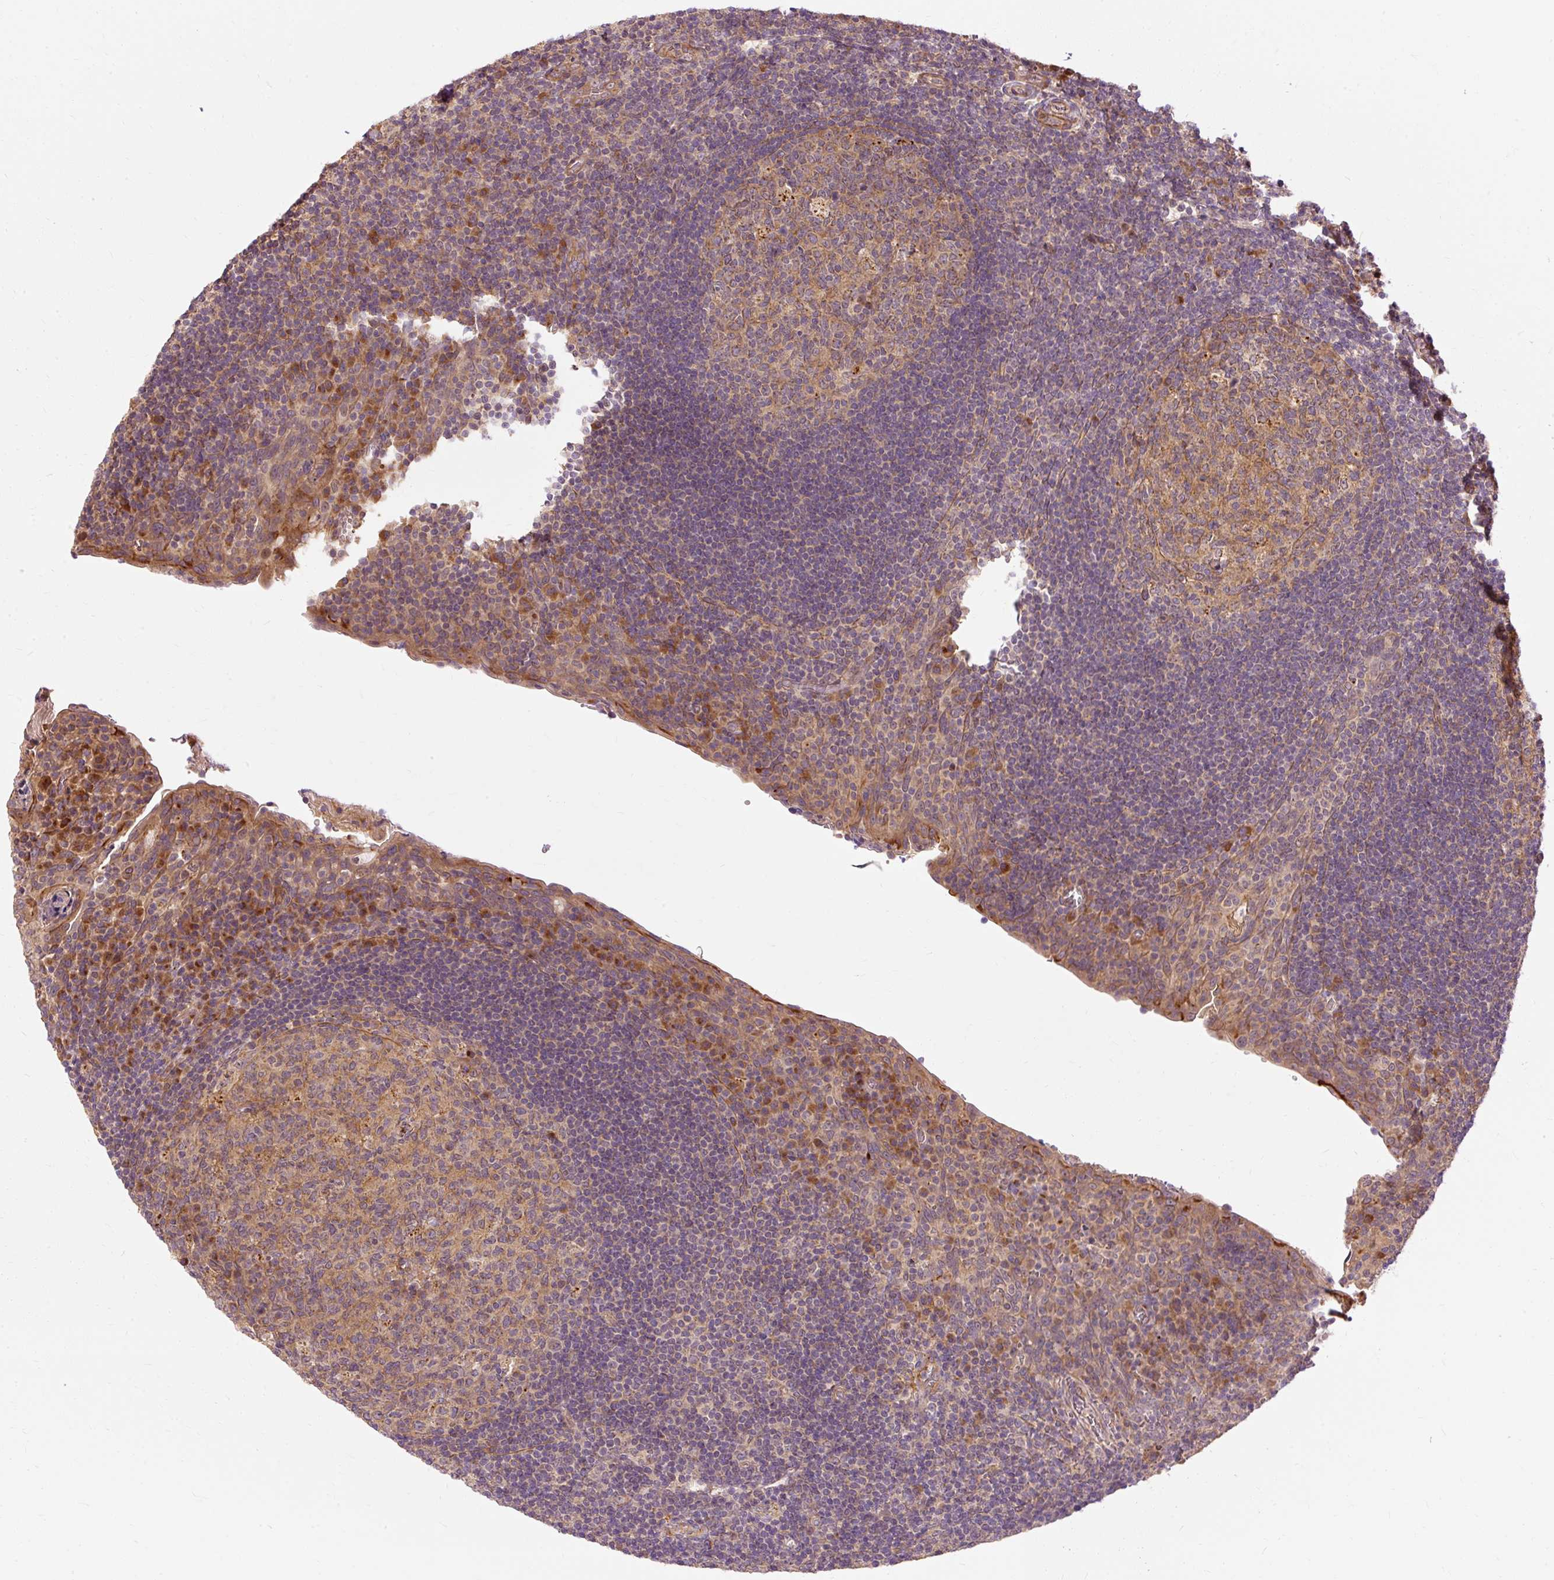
{"staining": {"intensity": "moderate", "quantity": ">75%", "location": "cytoplasmic/membranous"}, "tissue": "tonsil", "cell_type": "Germinal center cells", "image_type": "normal", "snomed": [{"axis": "morphology", "description": "Normal tissue, NOS"}, {"axis": "topography", "description": "Tonsil"}], "caption": "The histopathology image shows staining of unremarkable tonsil, revealing moderate cytoplasmic/membranous protein positivity (brown color) within germinal center cells.", "gene": "RIPOR3", "patient": {"sex": "male", "age": 17}}